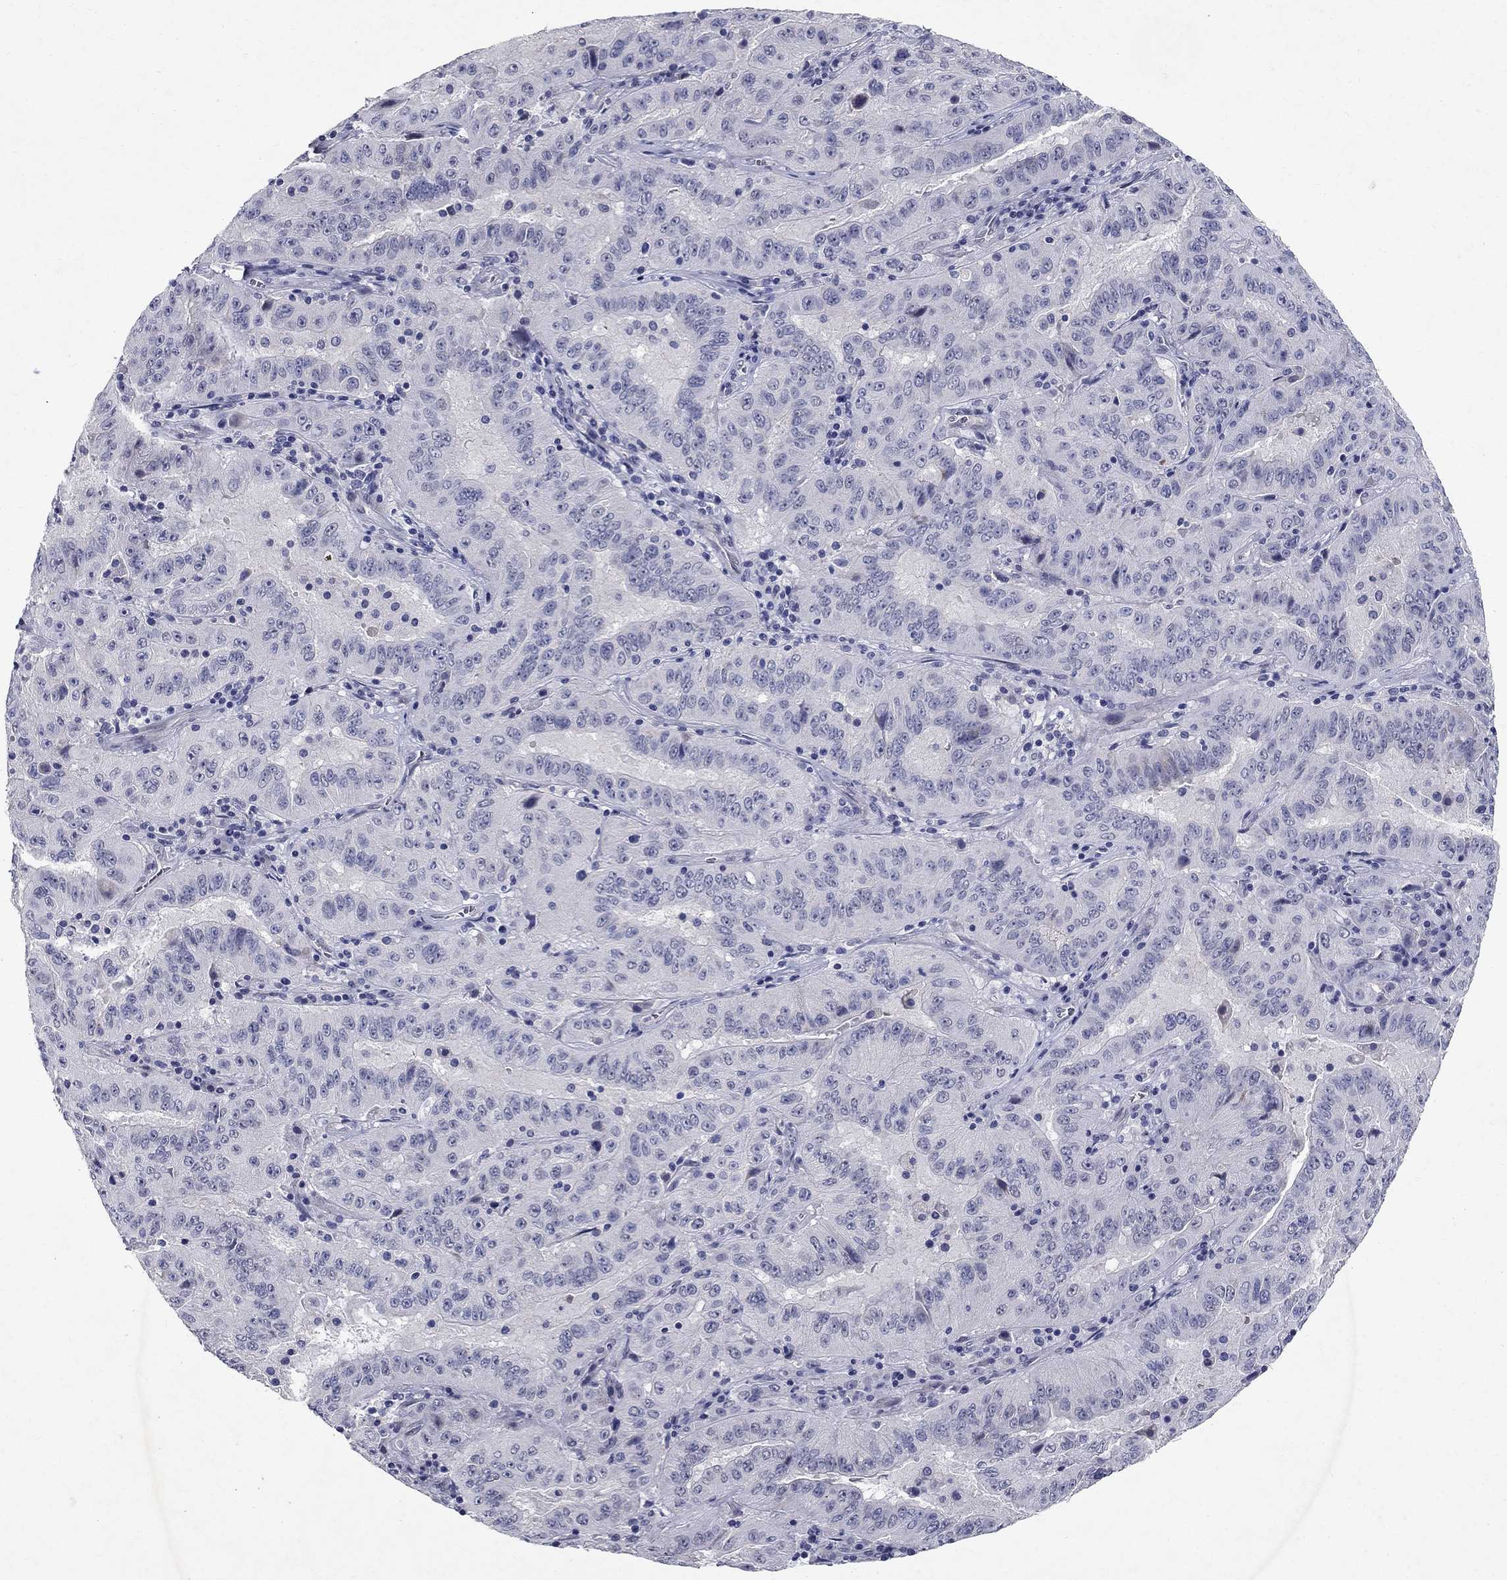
{"staining": {"intensity": "negative", "quantity": "none", "location": "none"}, "tissue": "pancreatic cancer", "cell_type": "Tumor cells", "image_type": "cancer", "snomed": [{"axis": "morphology", "description": "Adenocarcinoma, NOS"}, {"axis": "topography", "description": "Pancreas"}], "caption": "Micrograph shows no significant protein staining in tumor cells of pancreatic cancer (adenocarcinoma).", "gene": "RBFOX1", "patient": {"sex": "male", "age": 63}}